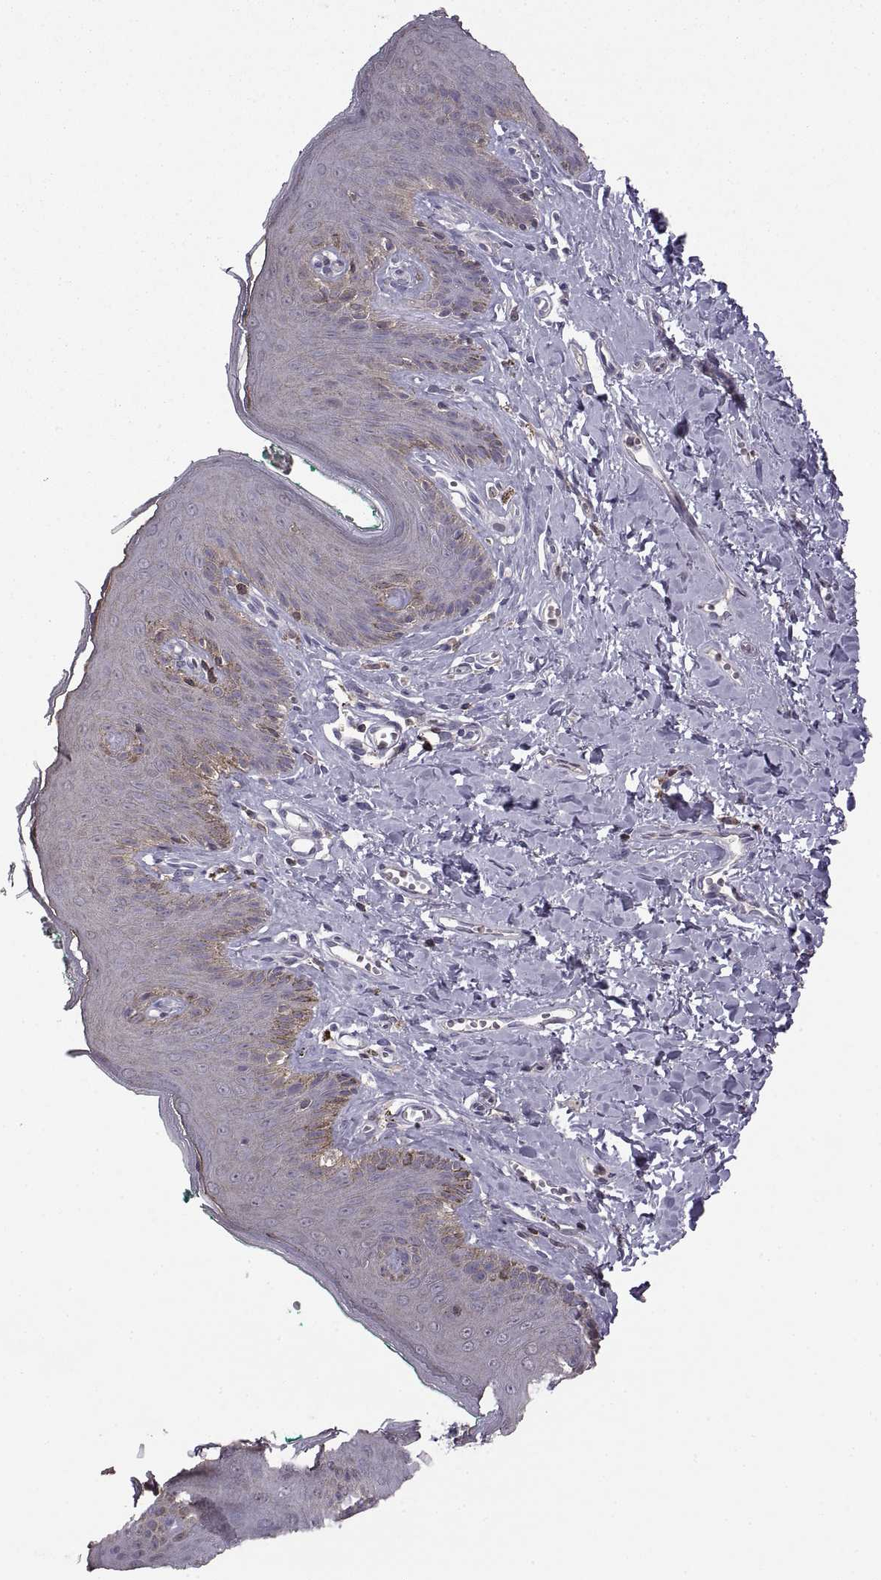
{"staining": {"intensity": "weak", "quantity": "<25%", "location": "cytoplasmic/membranous"}, "tissue": "skin", "cell_type": "Epidermal cells", "image_type": "normal", "snomed": [{"axis": "morphology", "description": "Normal tissue, NOS"}, {"axis": "topography", "description": "Vulva"}], "caption": "Human skin stained for a protein using IHC demonstrates no positivity in epidermal cells.", "gene": "EZR", "patient": {"sex": "female", "age": 66}}